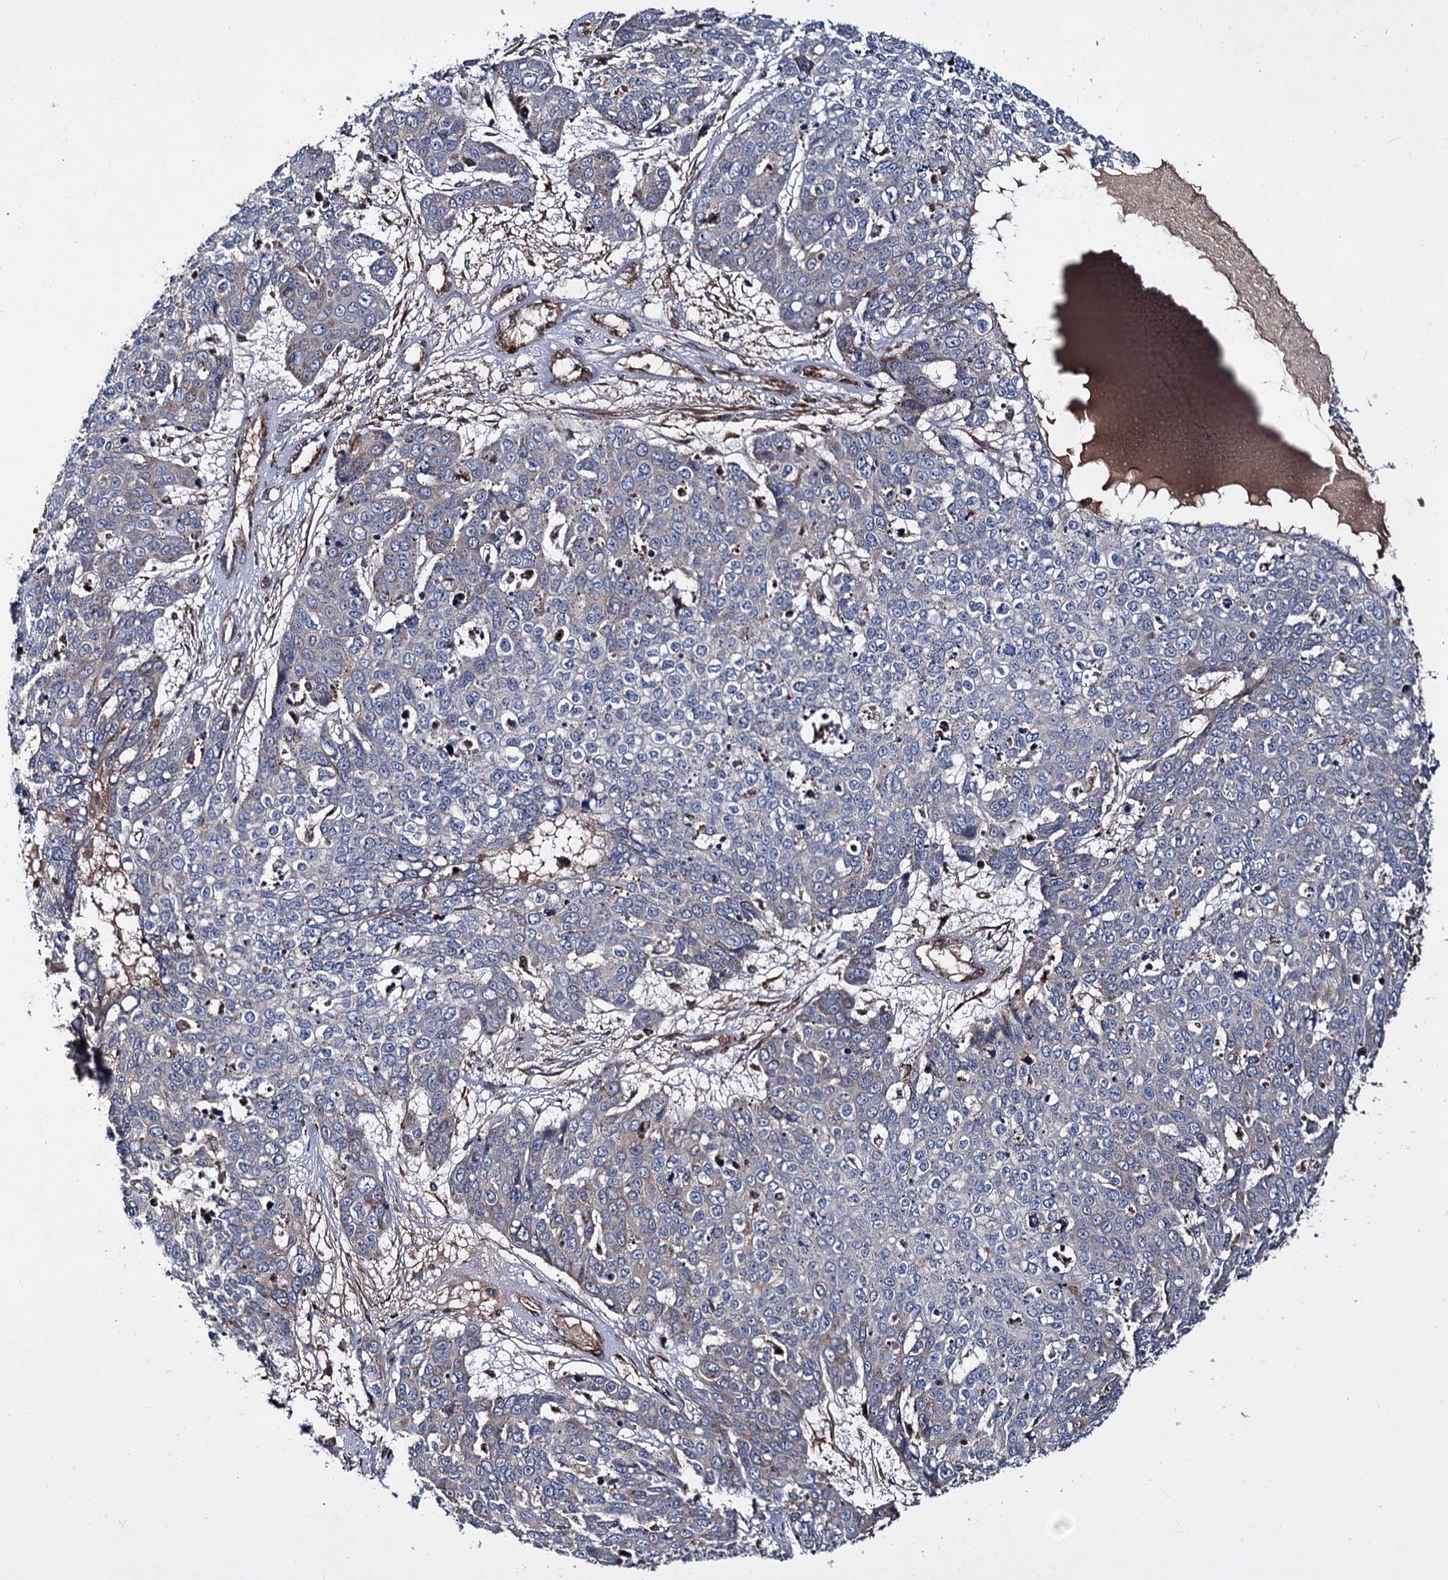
{"staining": {"intensity": "negative", "quantity": "none", "location": "none"}, "tissue": "skin cancer", "cell_type": "Tumor cells", "image_type": "cancer", "snomed": [{"axis": "morphology", "description": "Squamous cell carcinoma, NOS"}, {"axis": "topography", "description": "Skin"}], "caption": "Immunohistochemistry of skin cancer (squamous cell carcinoma) shows no staining in tumor cells.", "gene": "ISM2", "patient": {"sex": "male", "age": 71}}